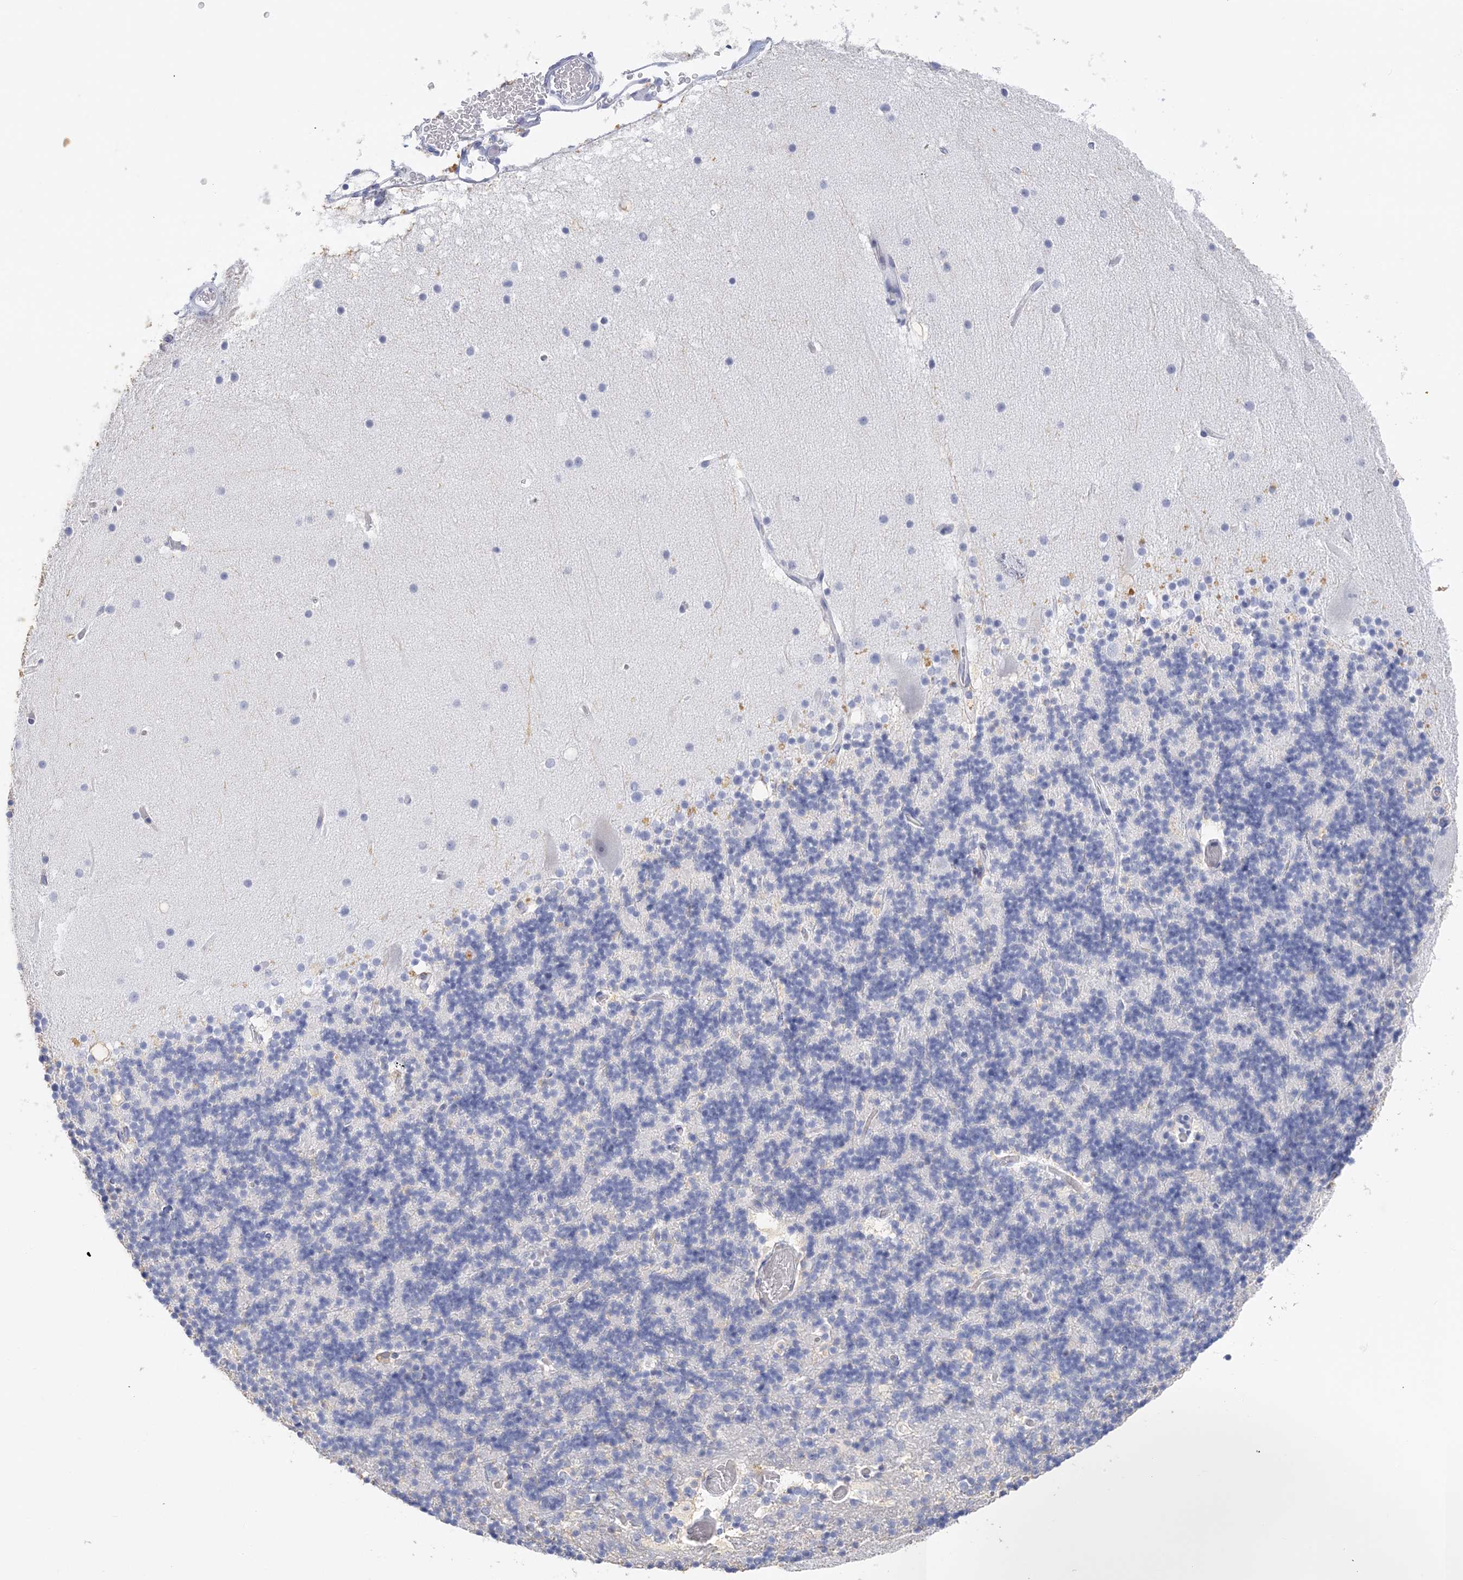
{"staining": {"intensity": "negative", "quantity": "none", "location": "none"}, "tissue": "cerebellum", "cell_type": "Cells in granular layer", "image_type": "normal", "snomed": [{"axis": "morphology", "description": "Normal tissue, NOS"}, {"axis": "topography", "description": "Cerebellum"}], "caption": "Immunohistochemistry of normal cerebellum demonstrates no expression in cells in granular layer.", "gene": "SH3YL1", "patient": {"sex": "male", "age": 57}}